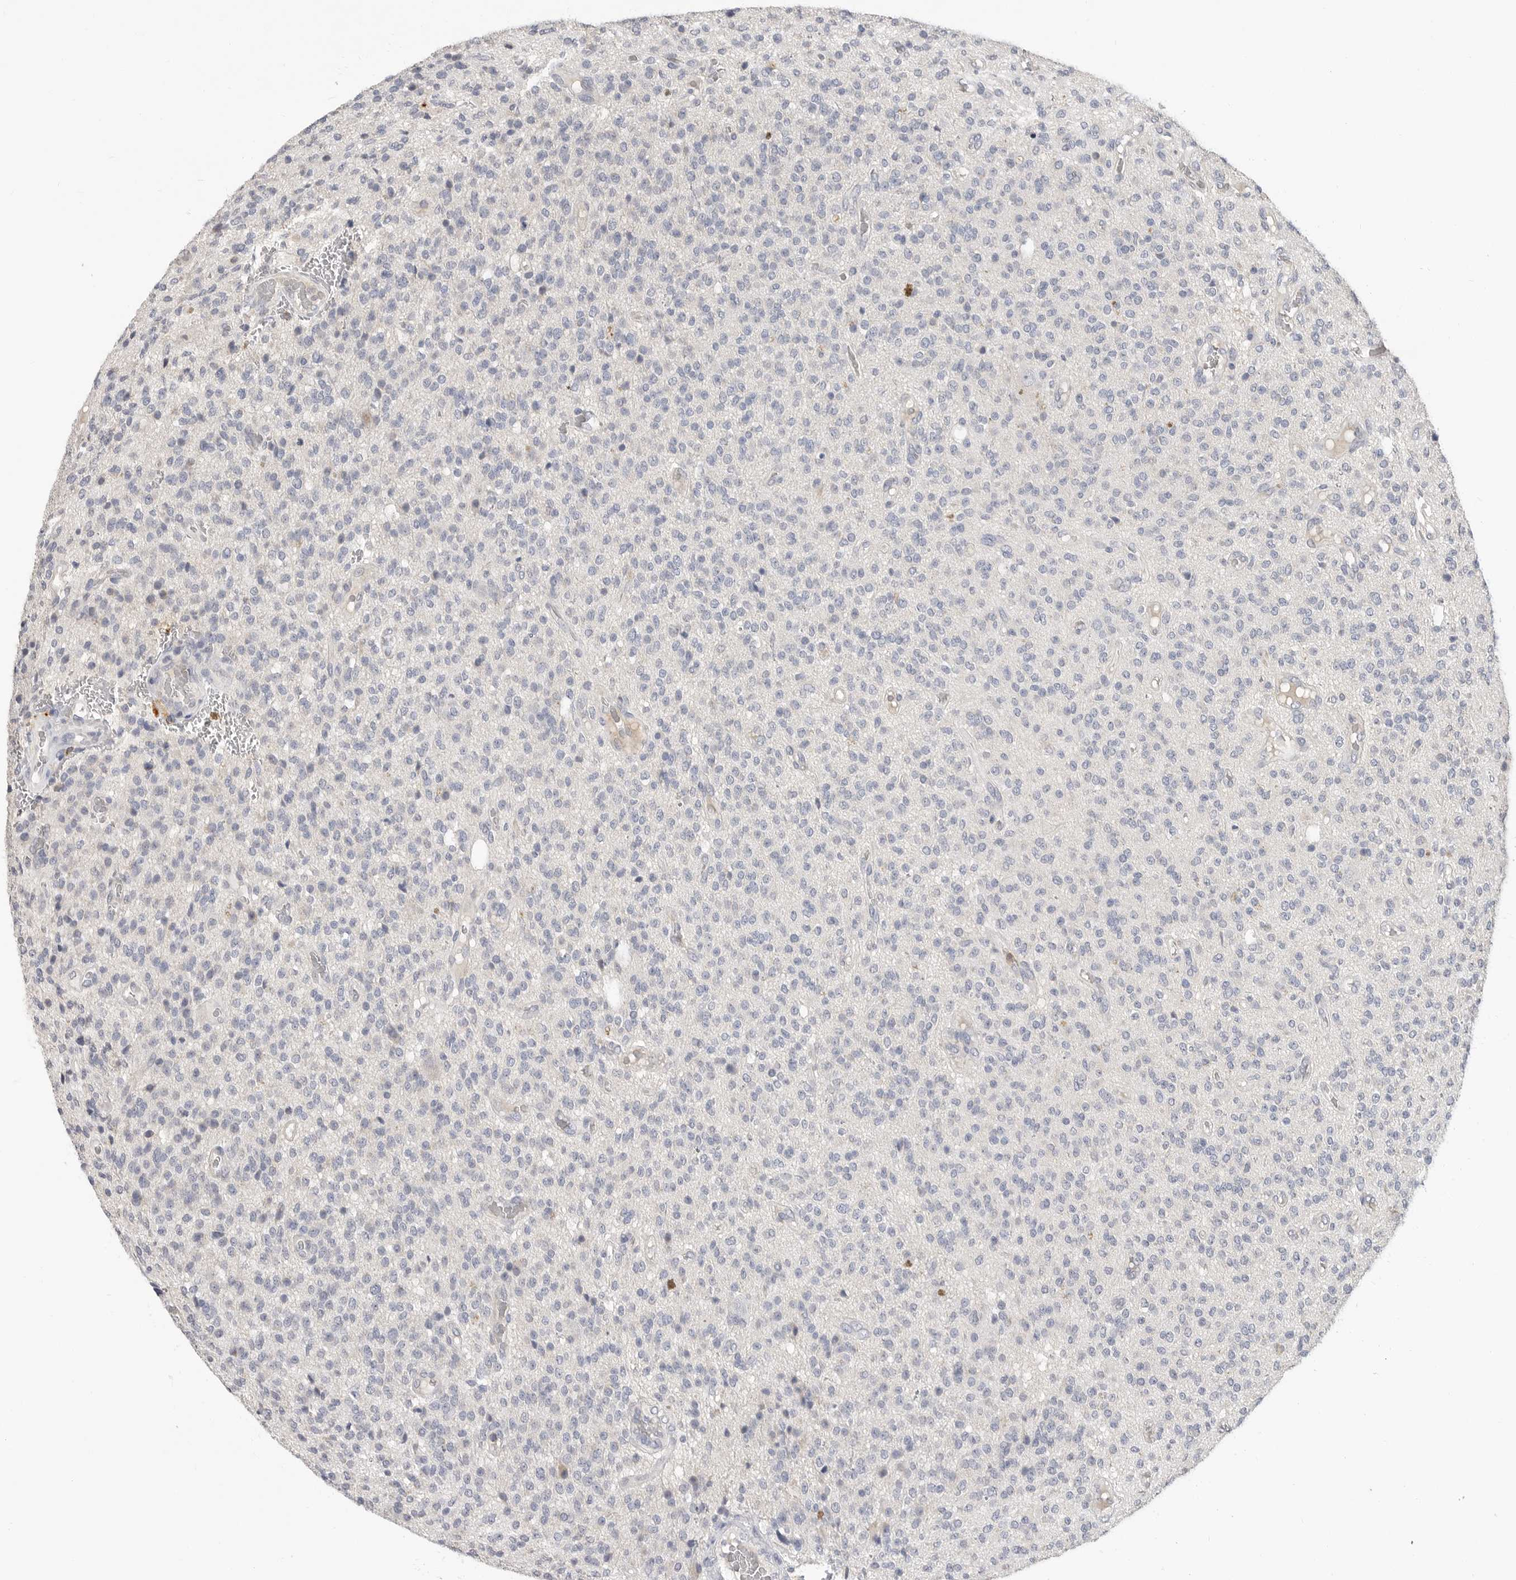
{"staining": {"intensity": "negative", "quantity": "none", "location": "none"}, "tissue": "glioma", "cell_type": "Tumor cells", "image_type": "cancer", "snomed": [{"axis": "morphology", "description": "Glioma, malignant, High grade"}, {"axis": "topography", "description": "Brain"}], "caption": "High power microscopy photomicrograph of an IHC histopathology image of malignant high-grade glioma, revealing no significant staining in tumor cells. (DAB (3,3'-diaminobenzidine) IHC with hematoxylin counter stain).", "gene": "LTBR", "patient": {"sex": "male", "age": 34}}